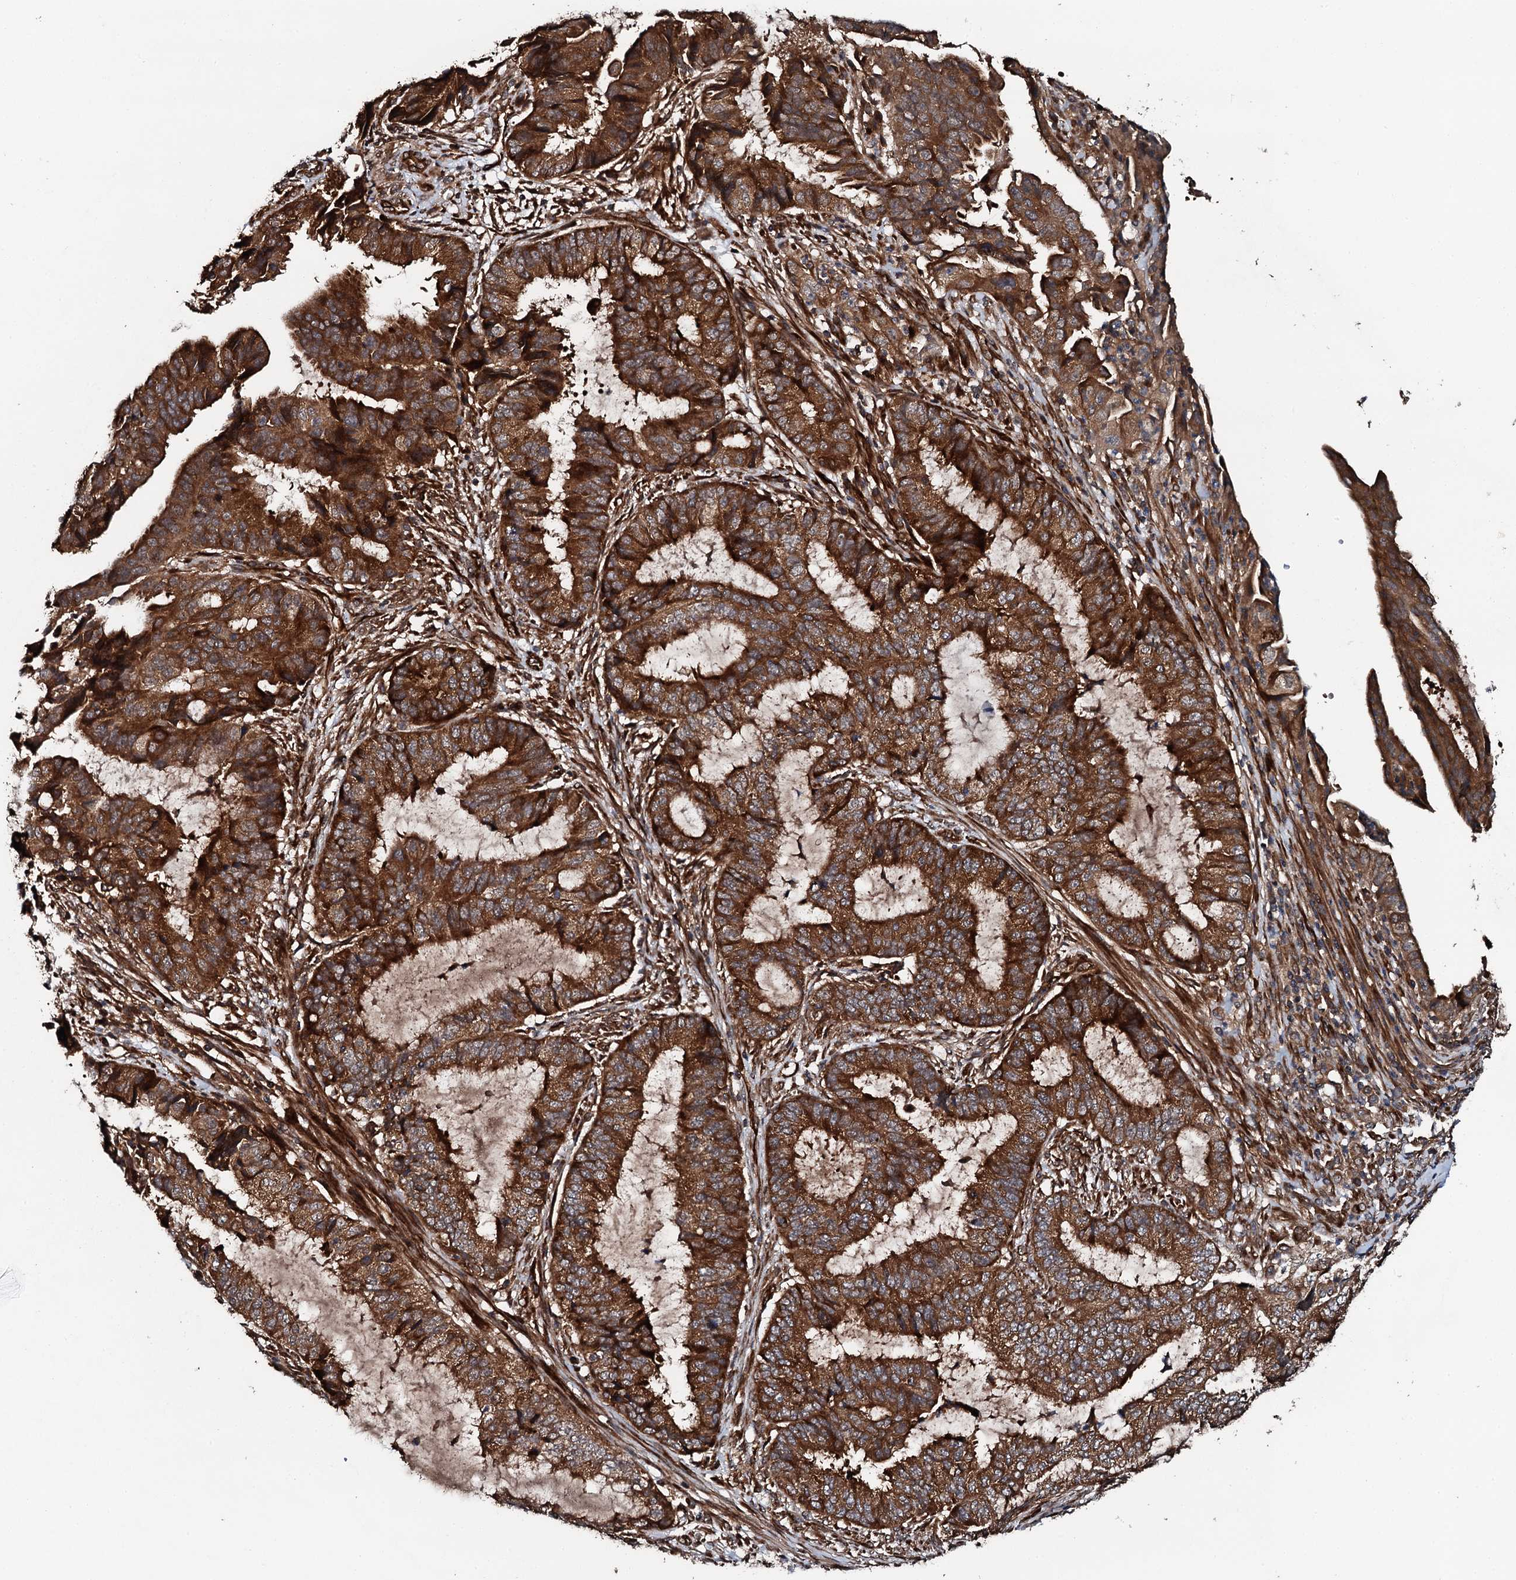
{"staining": {"intensity": "strong", "quantity": ">75%", "location": "cytoplasmic/membranous"}, "tissue": "endometrial cancer", "cell_type": "Tumor cells", "image_type": "cancer", "snomed": [{"axis": "morphology", "description": "Adenocarcinoma, NOS"}, {"axis": "topography", "description": "Endometrium"}], "caption": "DAB (3,3'-diaminobenzidine) immunohistochemical staining of human adenocarcinoma (endometrial) exhibits strong cytoplasmic/membranous protein expression in approximately >75% of tumor cells.", "gene": "FLYWCH1", "patient": {"sex": "female", "age": 51}}